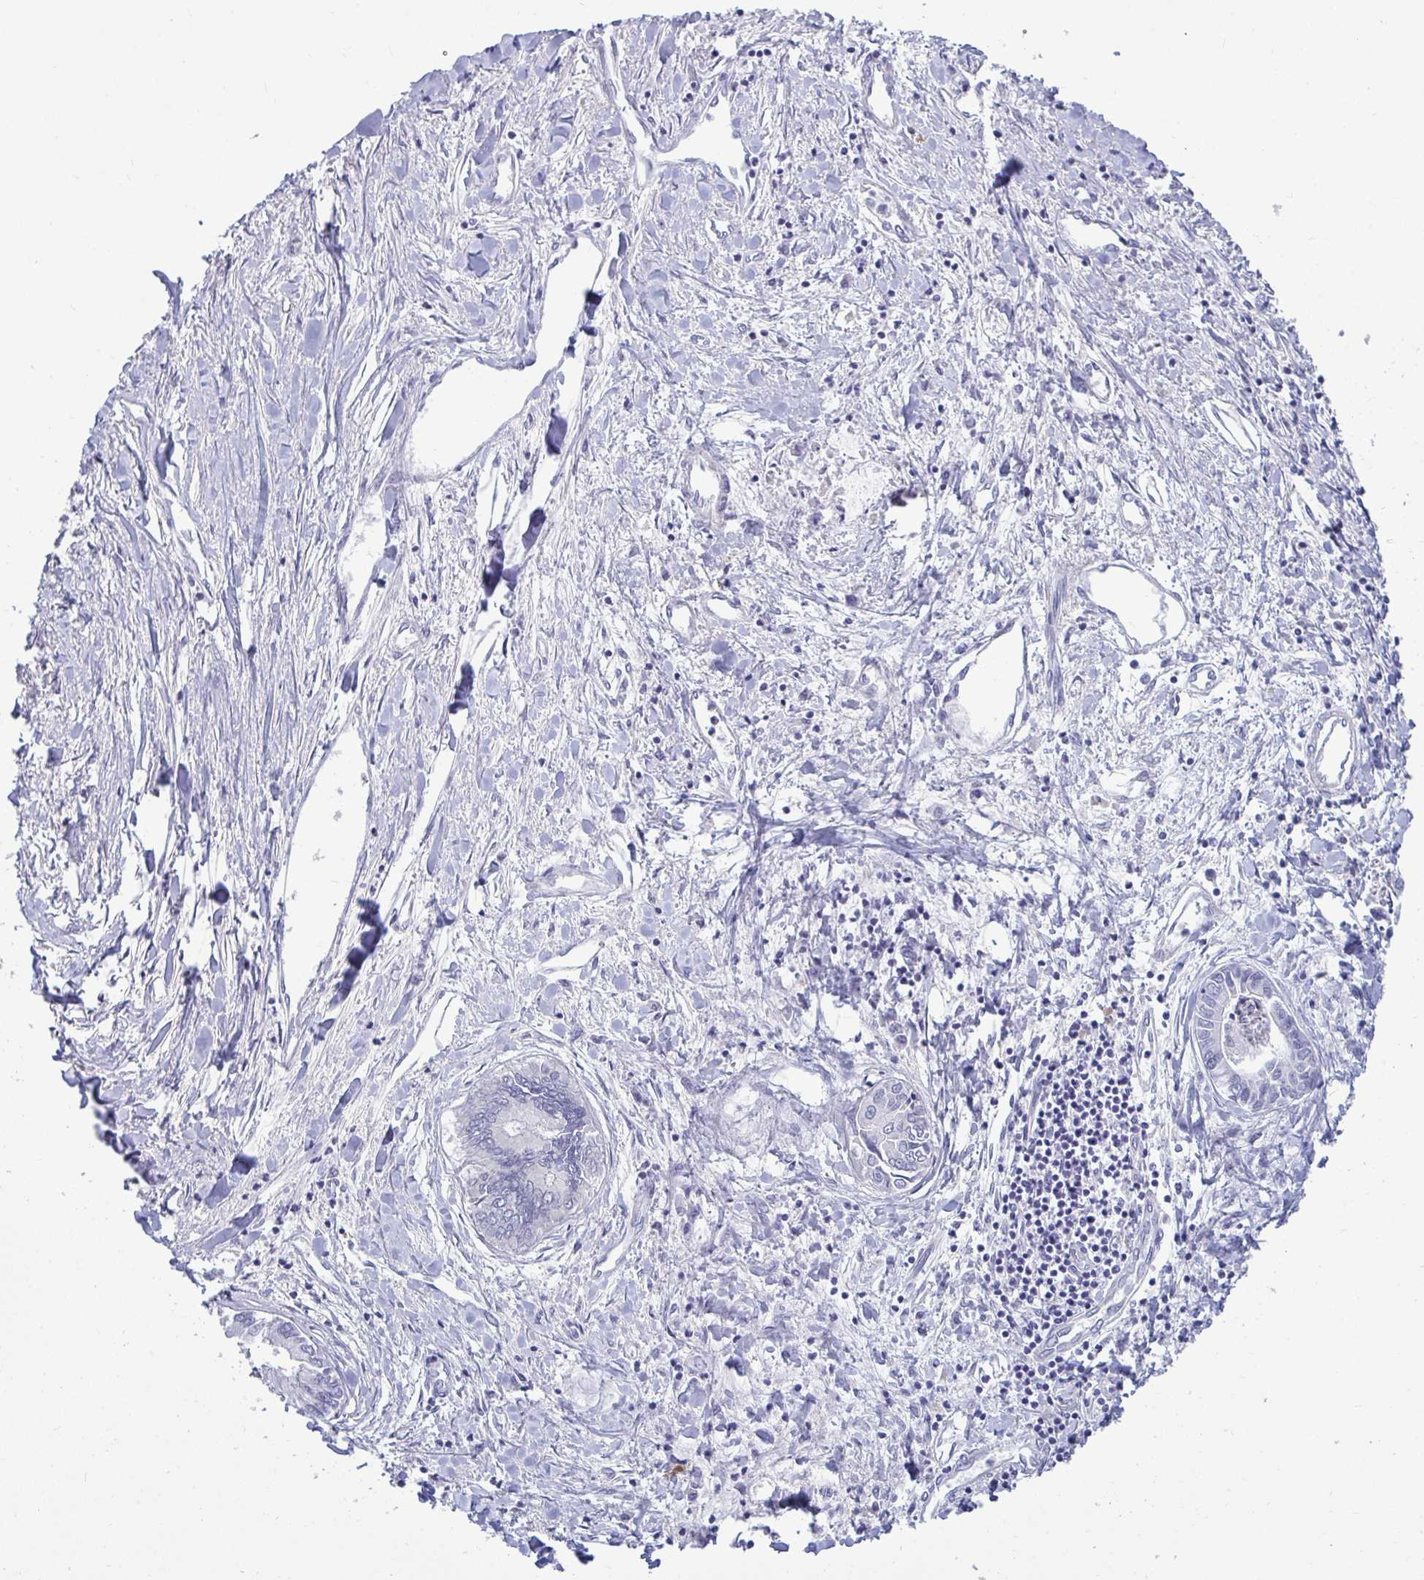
{"staining": {"intensity": "negative", "quantity": "none", "location": "none"}, "tissue": "liver cancer", "cell_type": "Tumor cells", "image_type": "cancer", "snomed": [{"axis": "morphology", "description": "Cholangiocarcinoma"}, {"axis": "topography", "description": "Liver"}], "caption": "This is a micrograph of immunohistochemistry (IHC) staining of liver cancer, which shows no expression in tumor cells.", "gene": "SLC30A6", "patient": {"sex": "male", "age": 66}}